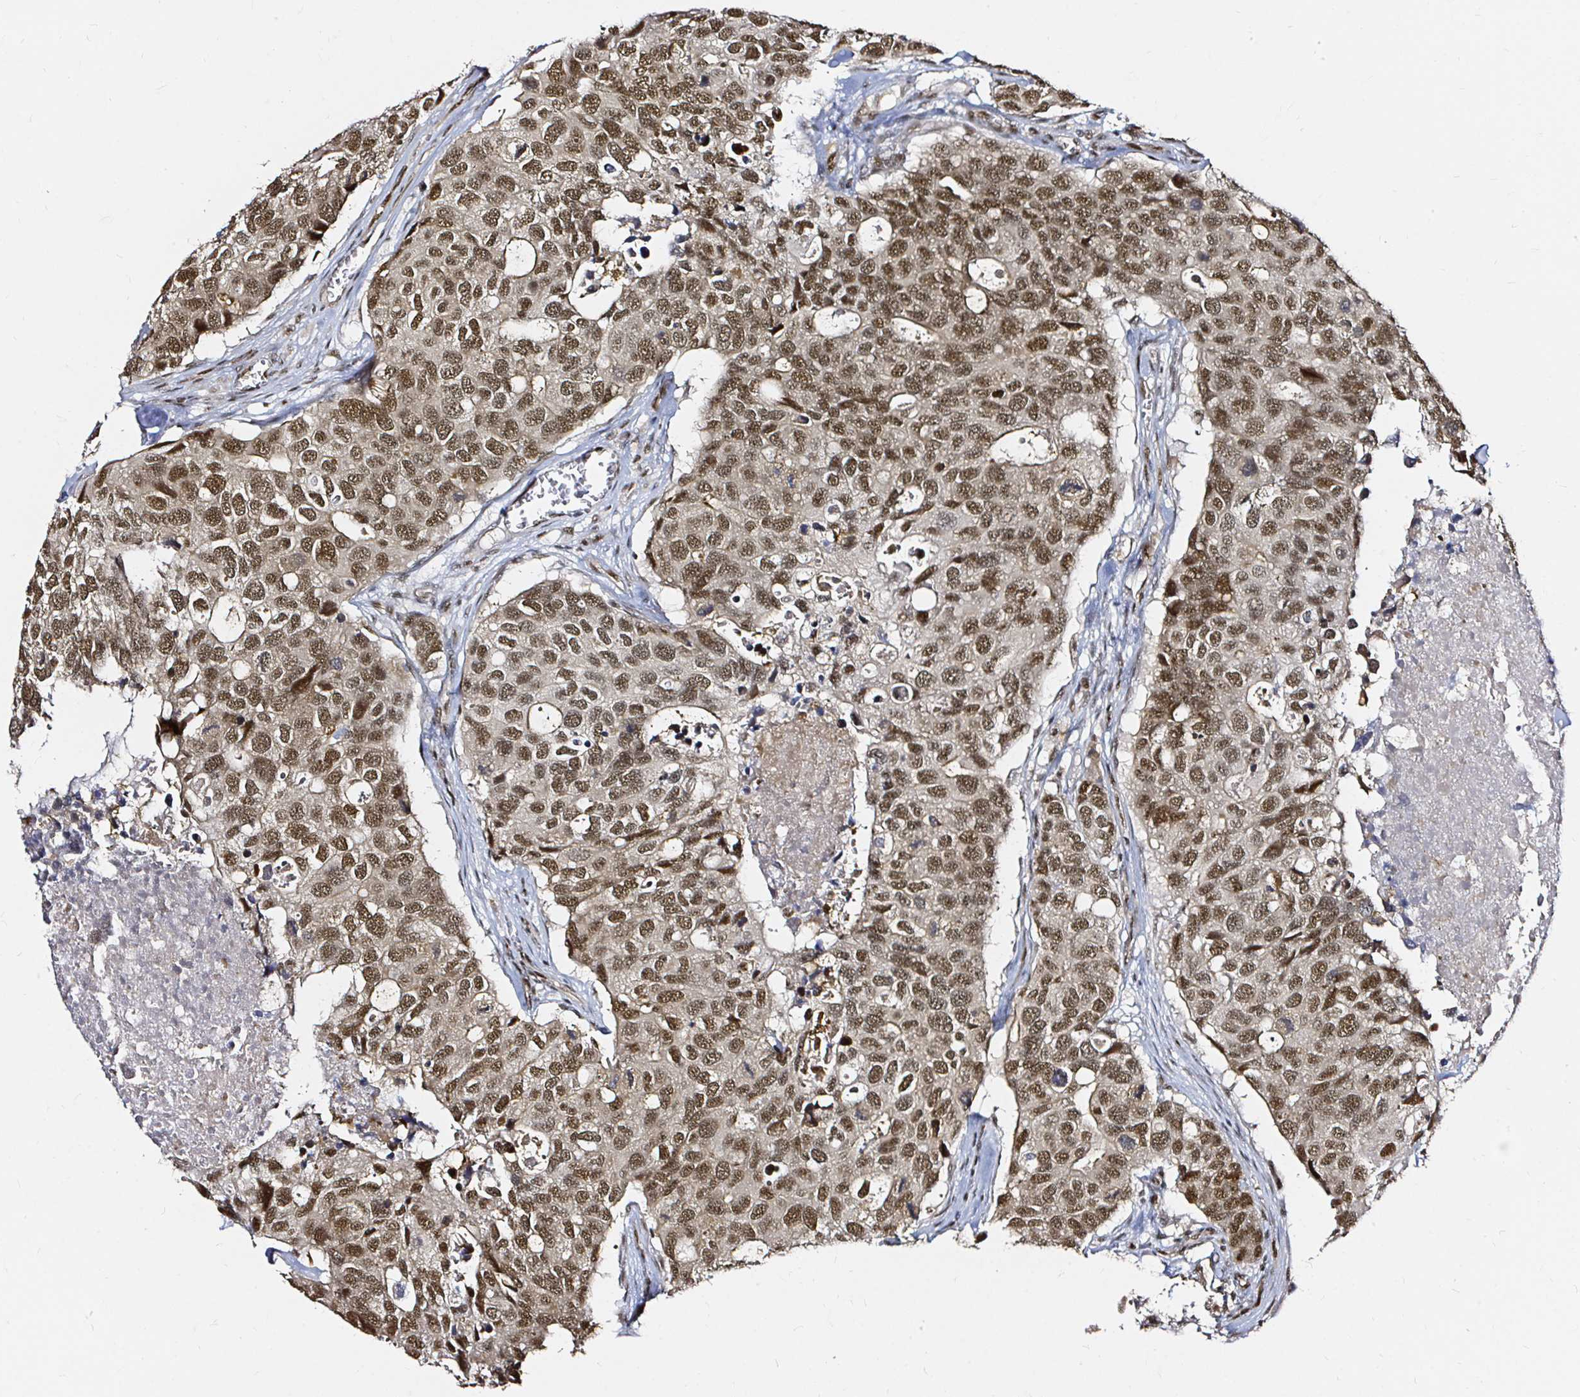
{"staining": {"intensity": "moderate", "quantity": ">75%", "location": "nuclear"}, "tissue": "breast cancer", "cell_type": "Tumor cells", "image_type": "cancer", "snomed": [{"axis": "morphology", "description": "Duct carcinoma"}, {"axis": "topography", "description": "Breast"}], "caption": "Human infiltrating ductal carcinoma (breast) stained with a protein marker exhibits moderate staining in tumor cells.", "gene": "SNRPC", "patient": {"sex": "female", "age": 83}}